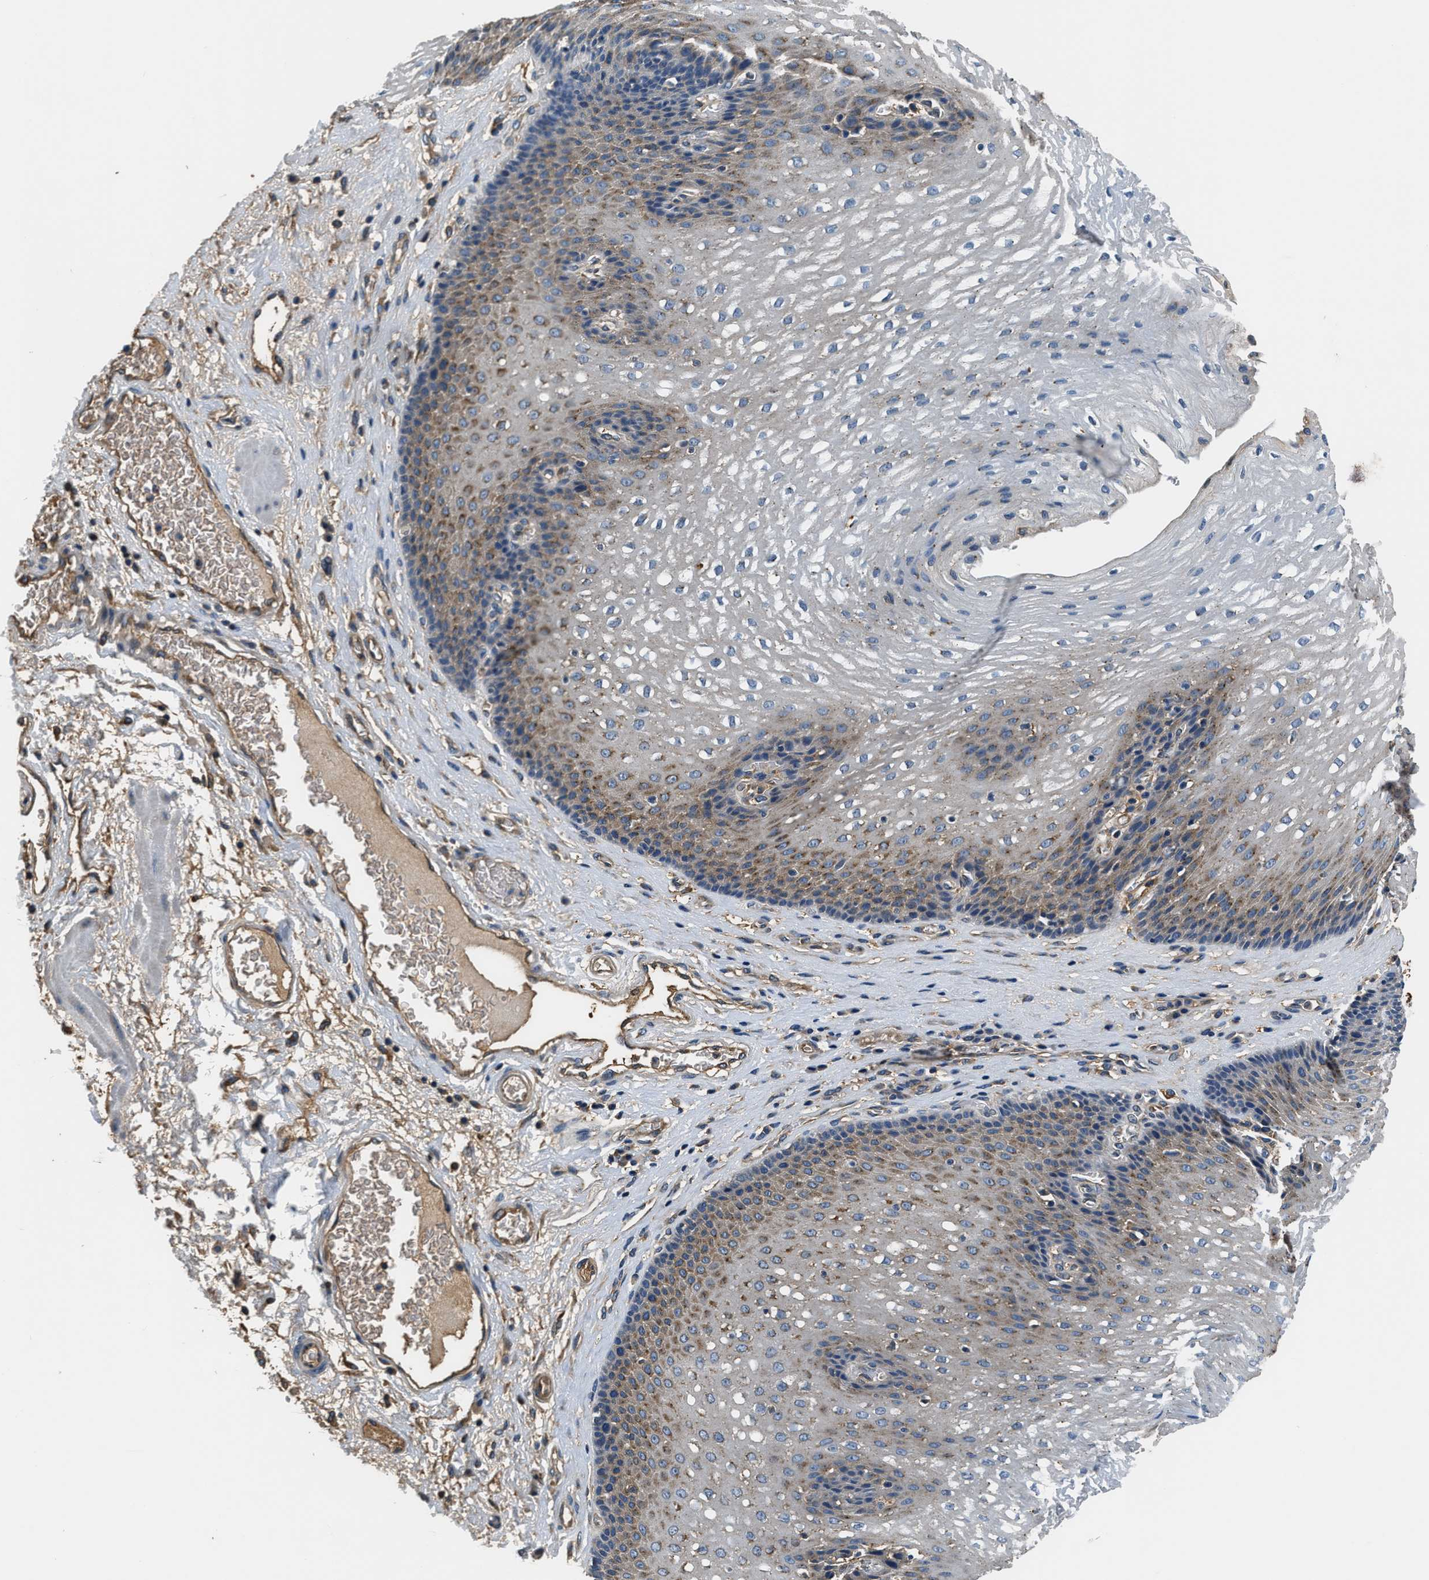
{"staining": {"intensity": "moderate", "quantity": "25%-75%", "location": "cytoplasmic/membranous"}, "tissue": "esophagus", "cell_type": "Squamous epithelial cells", "image_type": "normal", "snomed": [{"axis": "morphology", "description": "Normal tissue, NOS"}, {"axis": "topography", "description": "Esophagus"}], "caption": "Immunohistochemical staining of normal human esophagus reveals 25%-75% levels of moderate cytoplasmic/membranous protein positivity in approximately 25%-75% of squamous epithelial cells. The staining is performed using DAB (3,3'-diaminobenzidine) brown chromogen to label protein expression. The nuclei are counter-stained blue using hematoxylin.", "gene": "EEA1", "patient": {"sex": "male", "age": 48}}